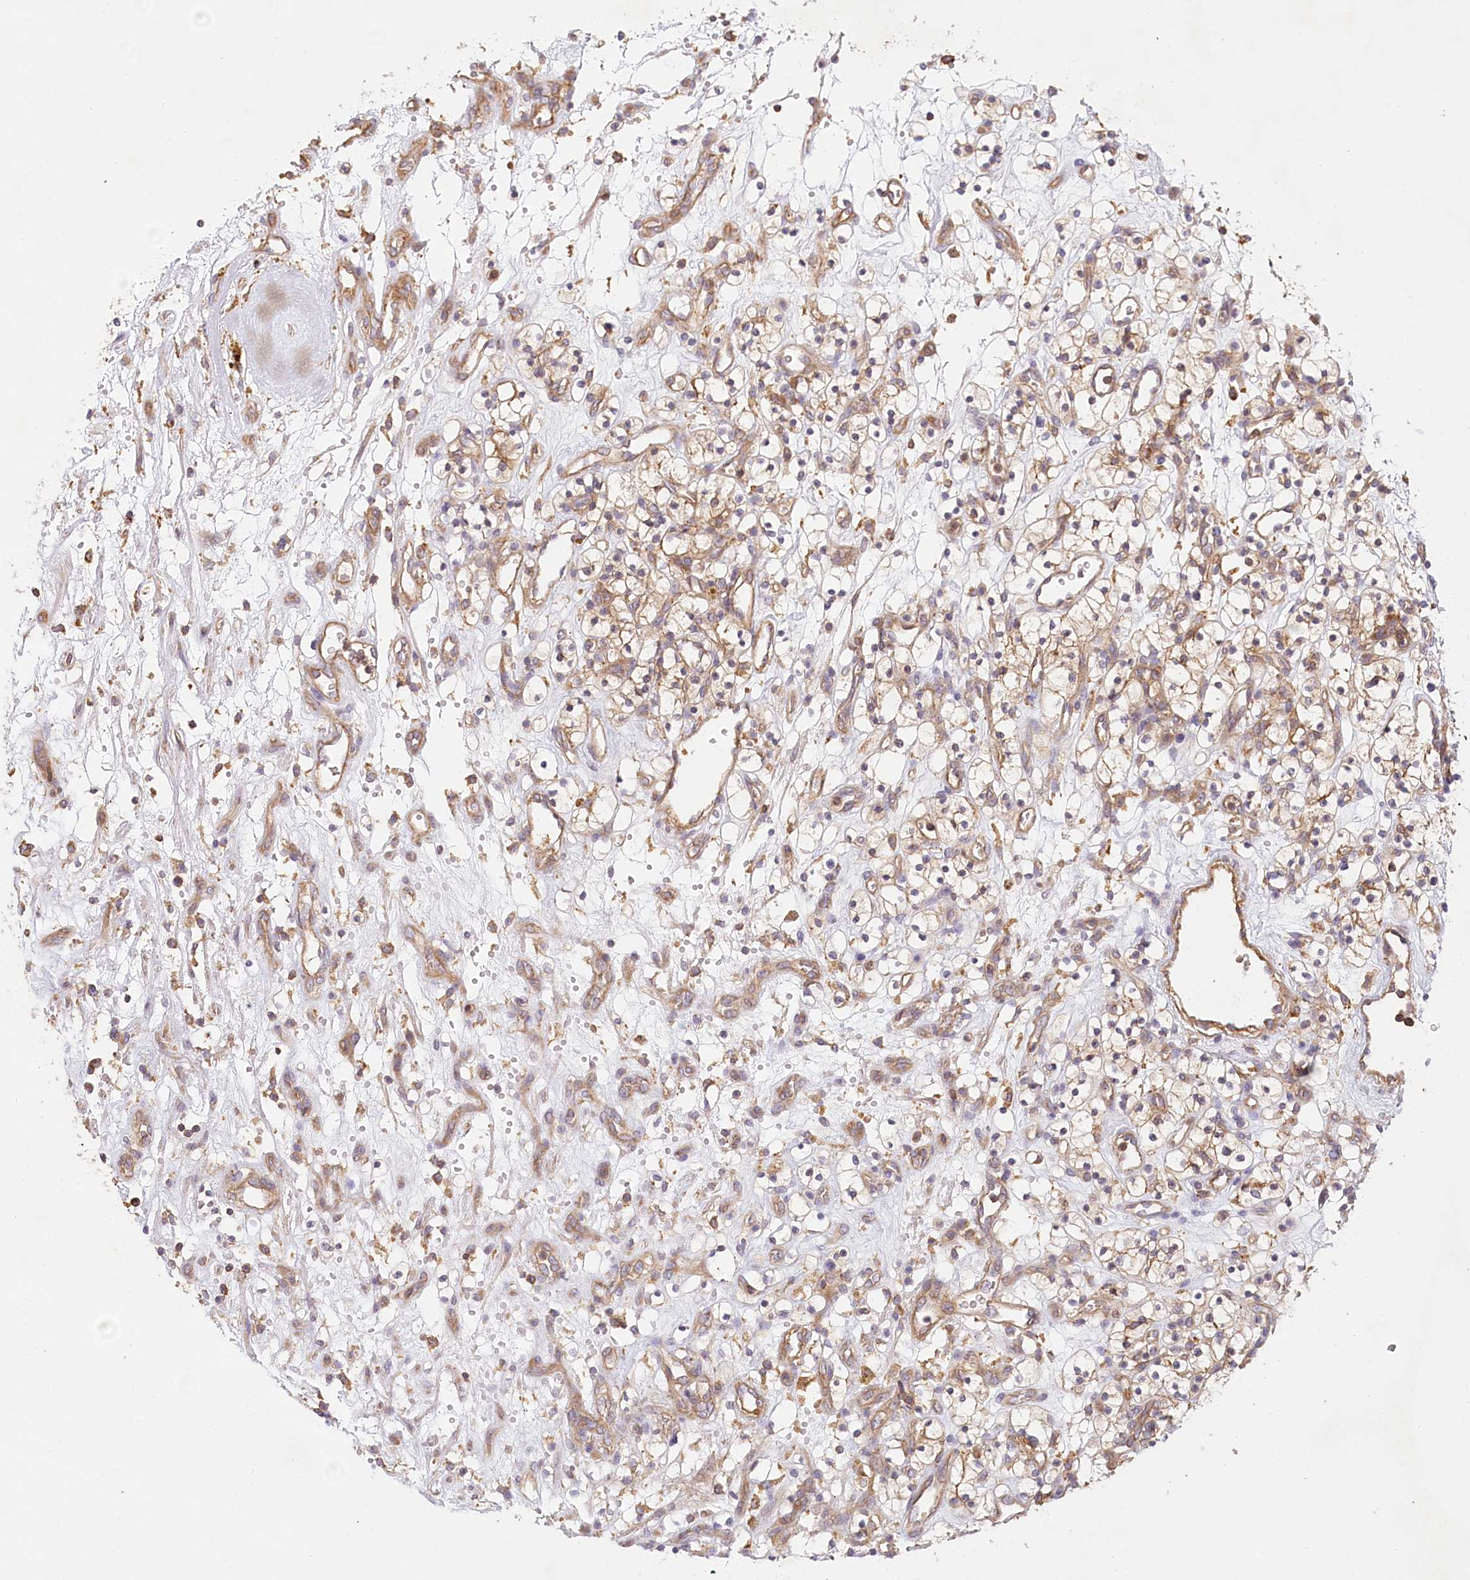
{"staining": {"intensity": "weak", "quantity": ">75%", "location": "cytoplasmic/membranous"}, "tissue": "renal cancer", "cell_type": "Tumor cells", "image_type": "cancer", "snomed": [{"axis": "morphology", "description": "Adenocarcinoma, NOS"}, {"axis": "topography", "description": "Kidney"}], "caption": "There is low levels of weak cytoplasmic/membranous positivity in tumor cells of renal cancer, as demonstrated by immunohistochemical staining (brown color).", "gene": "UMPS", "patient": {"sex": "female", "age": 57}}